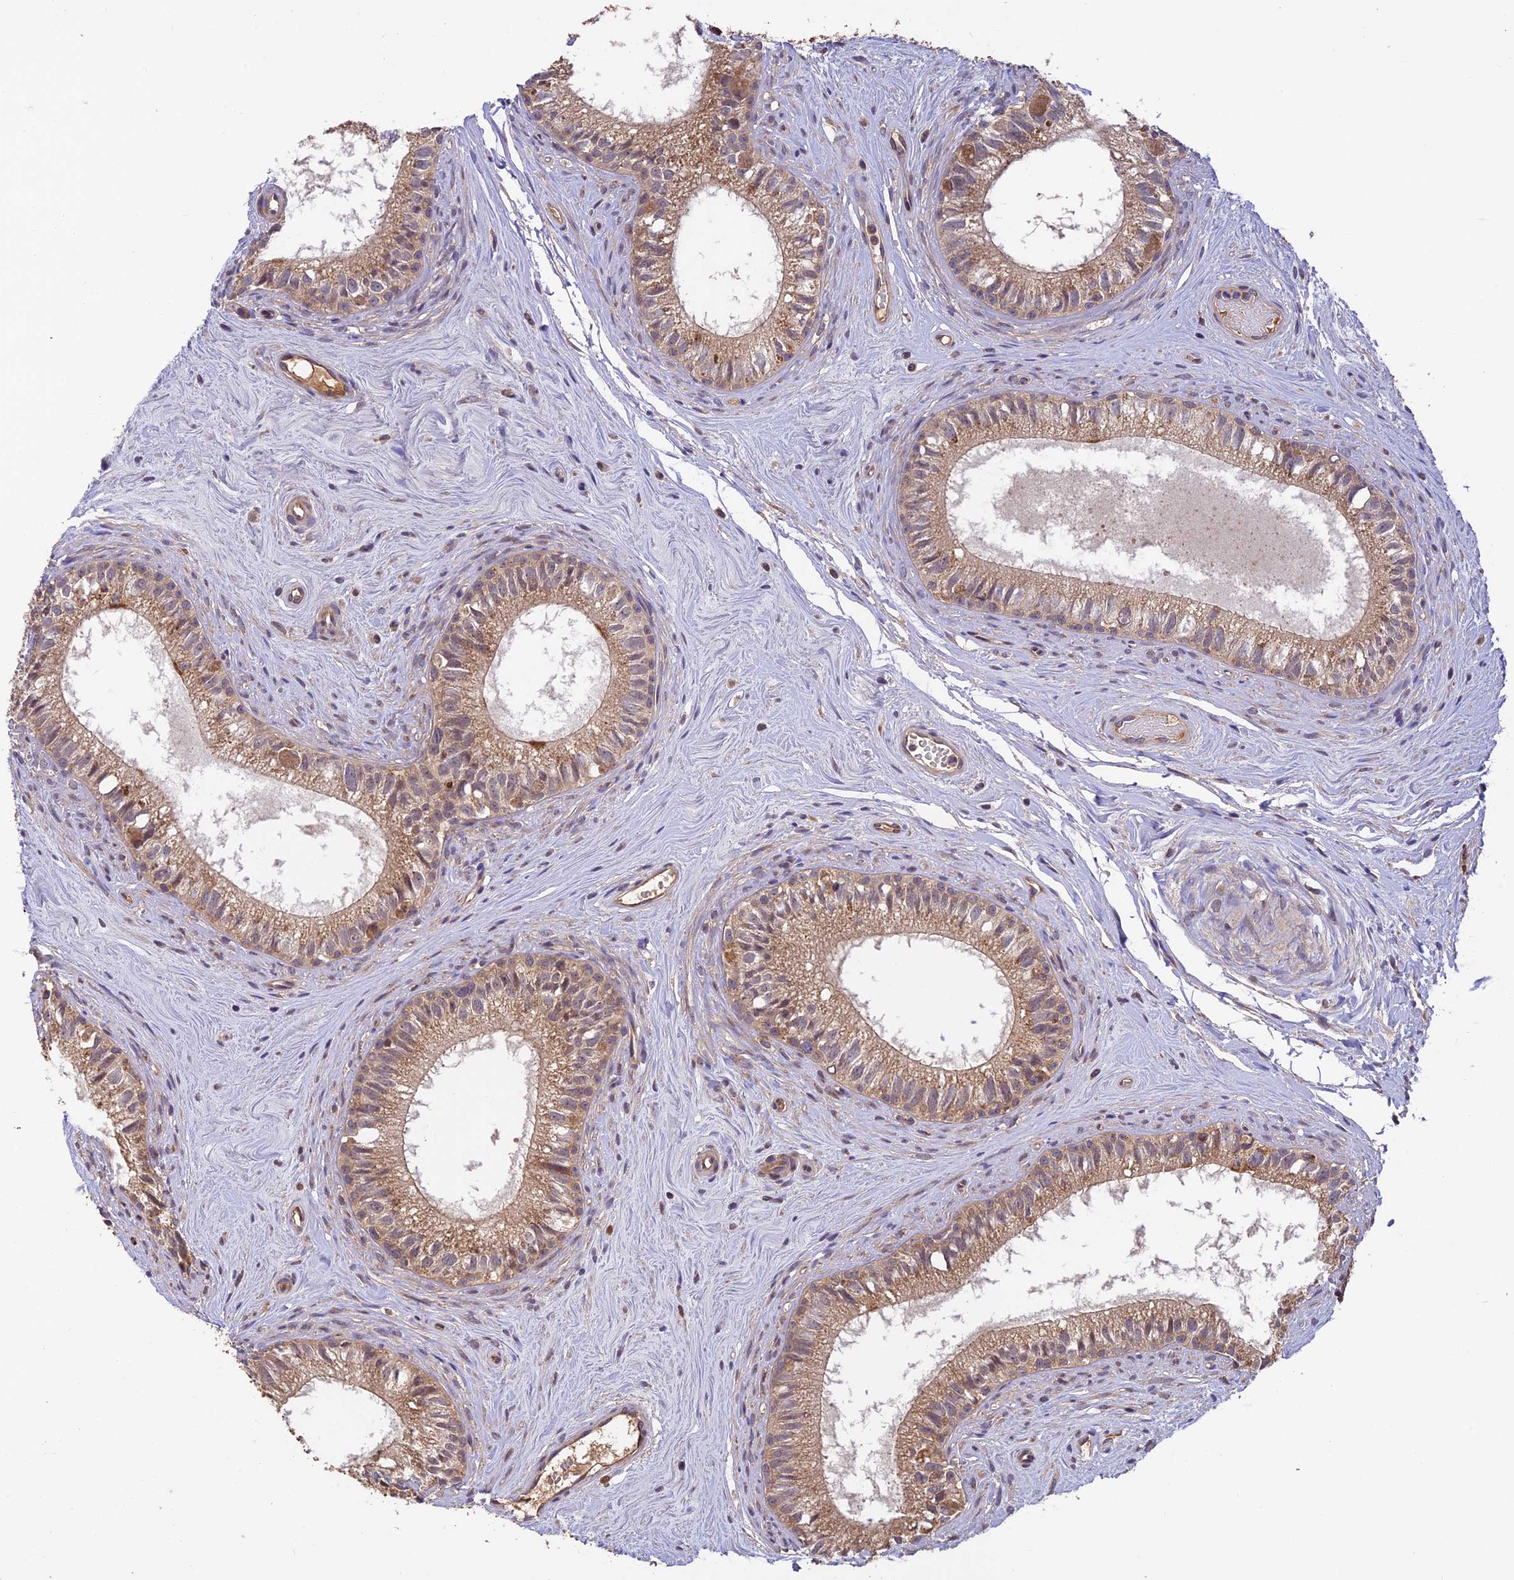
{"staining": {"intensity": "moderate", "quantity": ">75%", "location": "cytoplasmic/membranous"}, "tissue": "epididymis", "cell_type": "Glandular cells", "image_type": "normal", "snomed": [{"axis": "morphology", "description": "Normal tissue, NOS"}, {"axis": "topography", "description": "Epididymis"}], "caption": "Epididymis stained with immunohistochemistry demonstrates moderate cytoplasmic/membranous staining in approximately >75% of glandular cells. The protein of interest is shown in brown color, while the nuclei are stained blue.", "gene": "MNS1", "patient": {"sex": "male", "age": 71}}